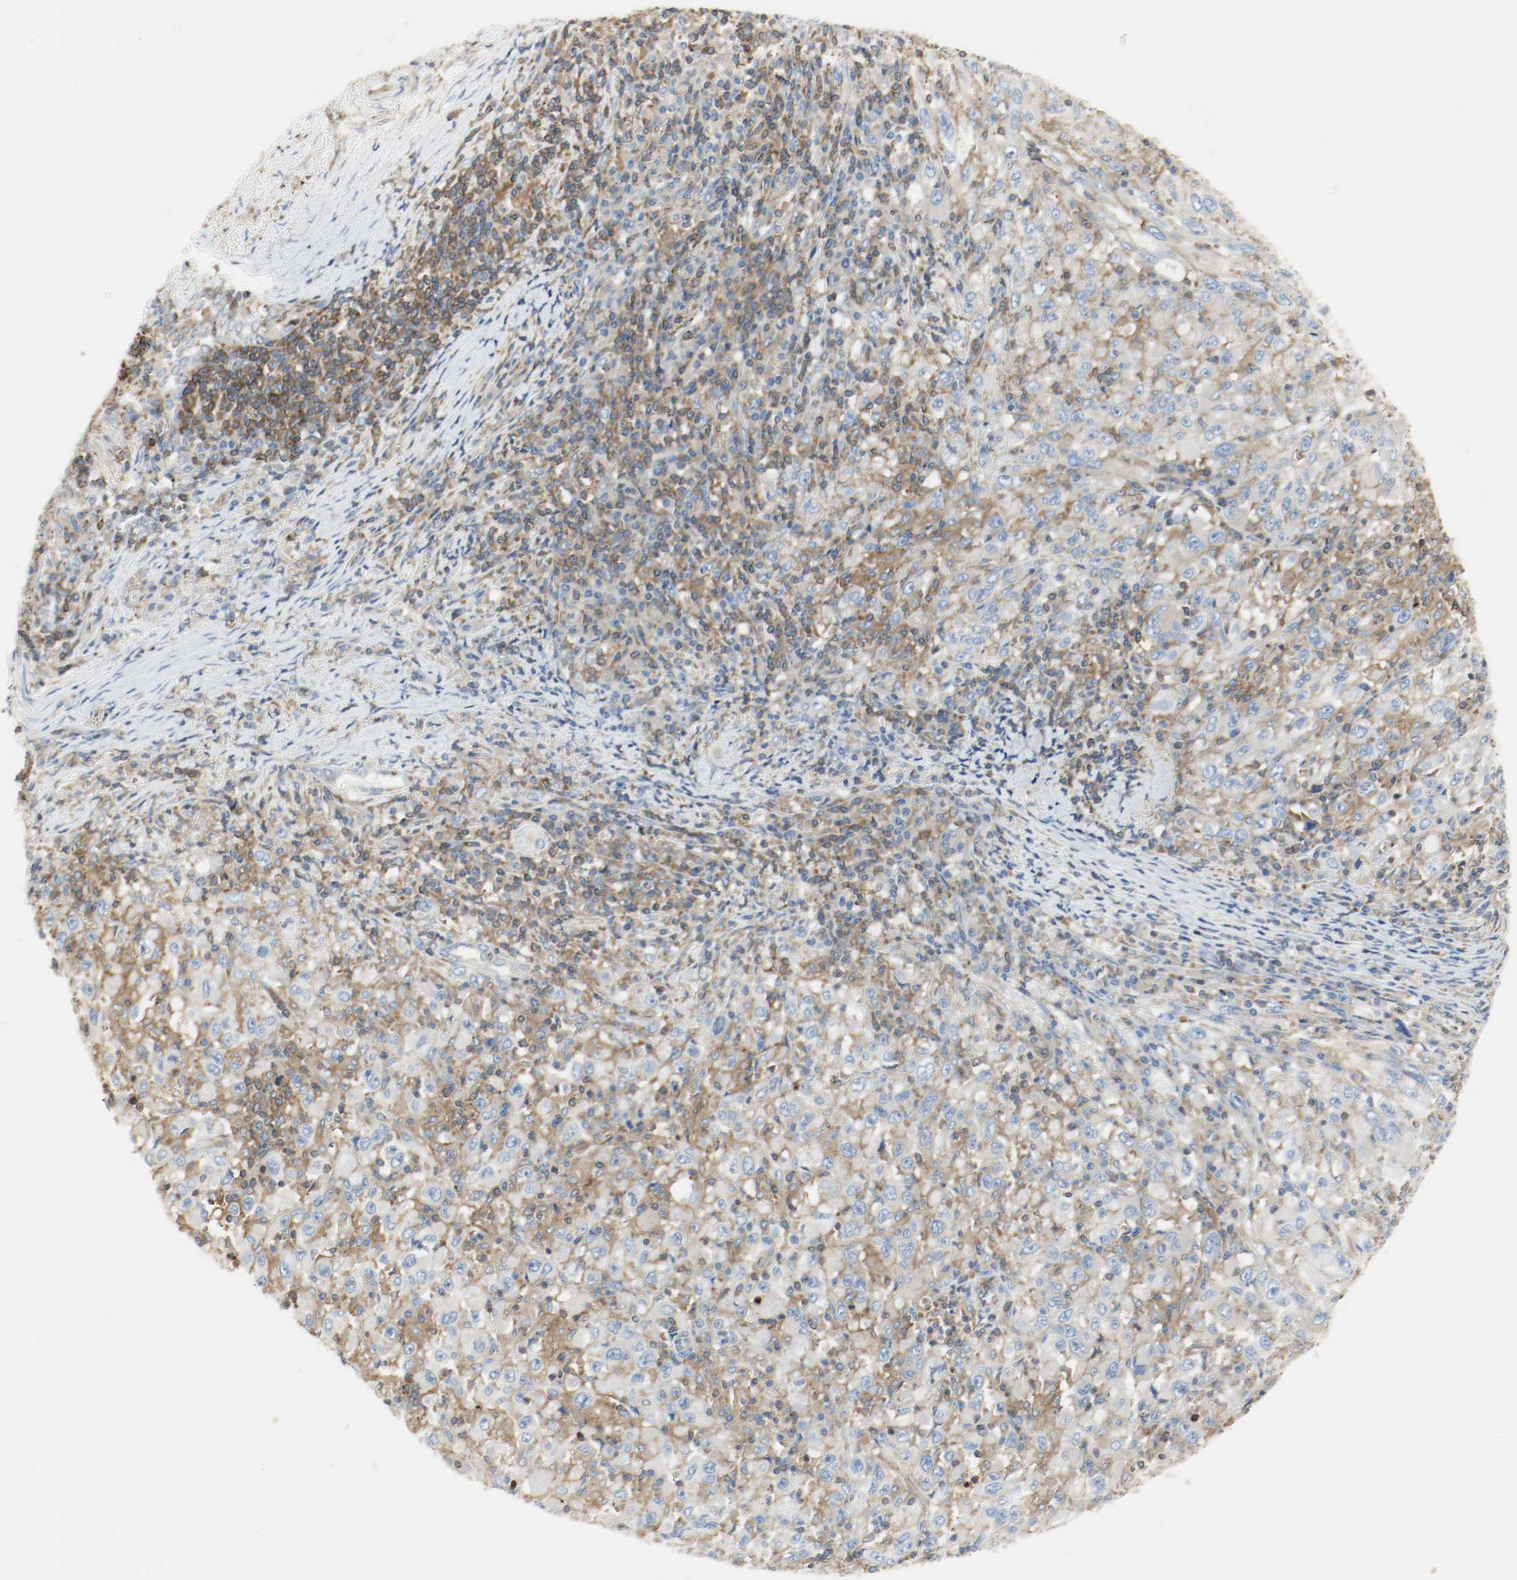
{"staining": {"intensity": "moderate", "quantity": "25%-75%", "location": "cytoplasmic/membranous"}, "tissue": "melanoma", "cell_type": "Tumor cells", "image_type": "cancer", "snomed": [{"axis": "morphology", "description": "Malignant melanoma, Metastatic site"}, {"axis": "topography", "description": "Skin"}], "caption": "Tumor cells reveal moderate cytoplasmic/membranous expression in about 25%-75% of cells in malignant melanoma (metastatic site). The staining is performed using DAB brown chromogen to label protein expression. The nuclei are counter-stained blue using hematoxylin.", "gene": "ARPC1B", "patient": {"sex": "female", "age": 56}}